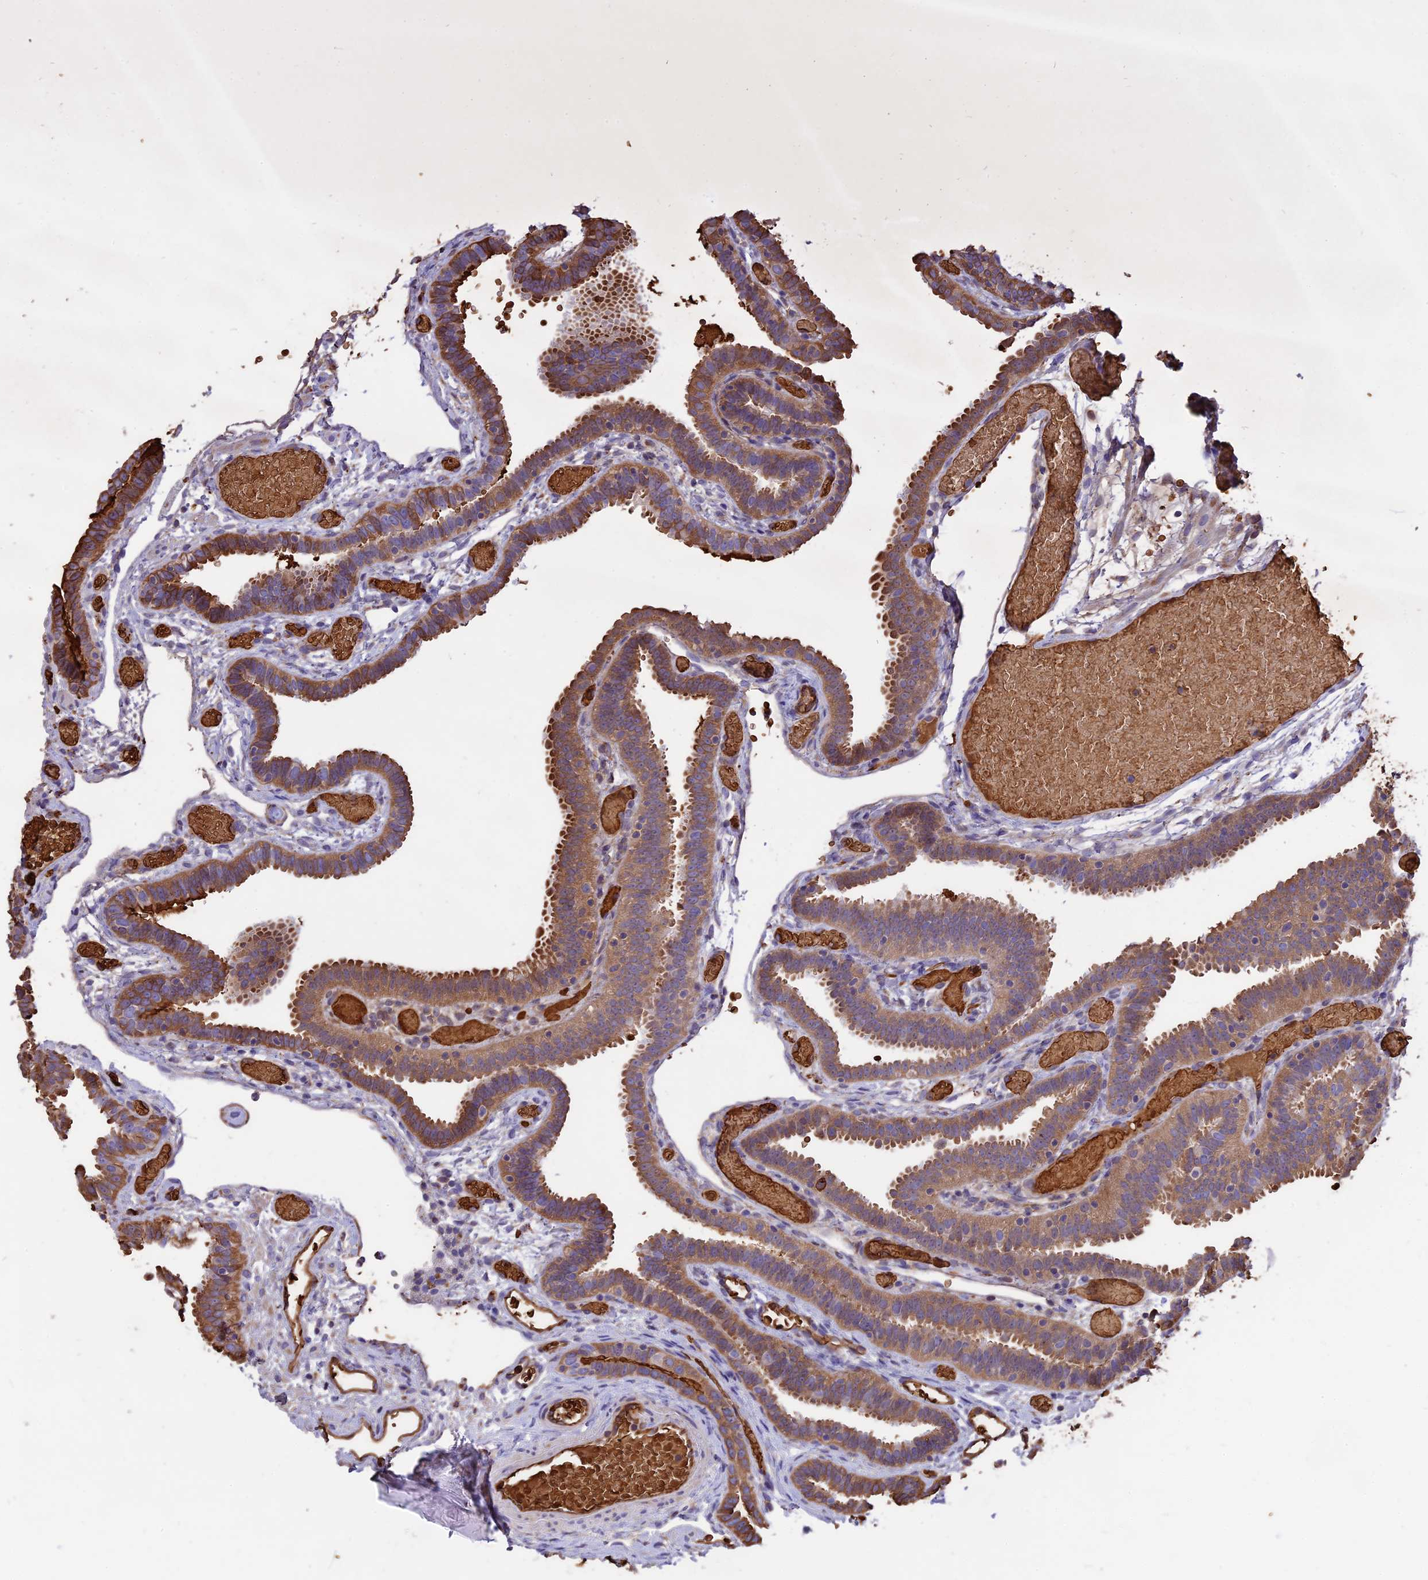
{"staining": {"intensity": "moderate", "quantity": "25%-75%", "location": "cytoplasmic/membranous"}, "tissue": "fallopian tube", "cell_type": "Glandular cells", "image_type": "normal", "snomed": [{"axis": "morphology", "description": "Normal tissue, NOS"}, {"axis": "topography", "description": "Fallopian tube"}], "caption": "Immunohistochemical staining of benign fallopian tube displays 25%-75% levels of moderate cytoplasmic/membranous protein expression in about 25%-75% of glandular cells. The protein is shown in brown color, while the nuclei are stained blue.", "gene": "TTC4", "patient": {"sex": "female", "age": 37}}